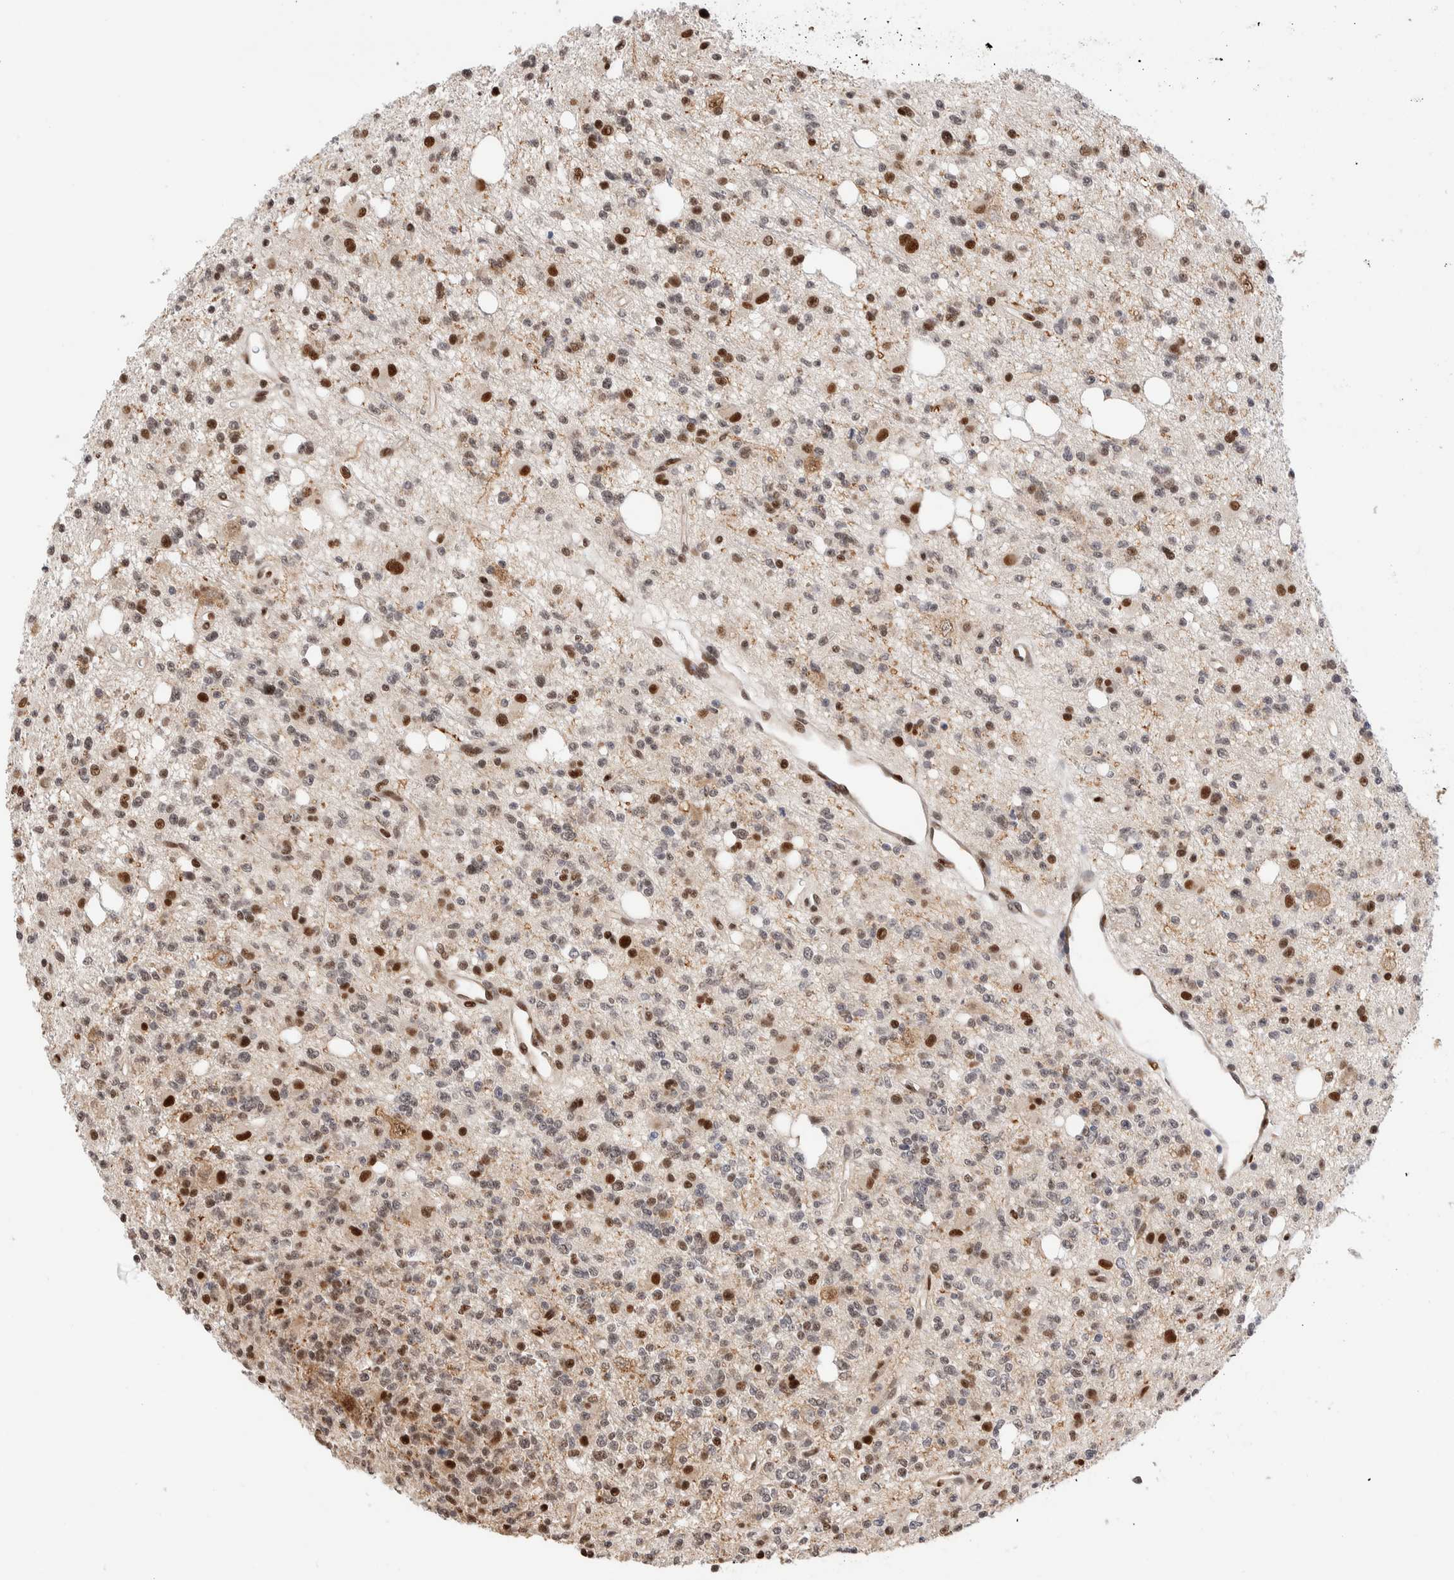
{"staining": {"intensity": "strong", "quantity": "<25%", "location": "nuclear"}, "tissue": "glioma", "cell_type": "Tumor cells", "image_type": "cancer", "snomed": [{"axis": "morphology", "description": "Glioma, malignant, High grade"}, {"axis": "topography", "description": "Brain"}], "caption": "Immunohistochemical staining of glioma reveals medium levels of strong nuclear protein positivity in about <25% of tumor cells.", "gene": "NSMAF", "patient": {"sex": "female", "age": 62}}